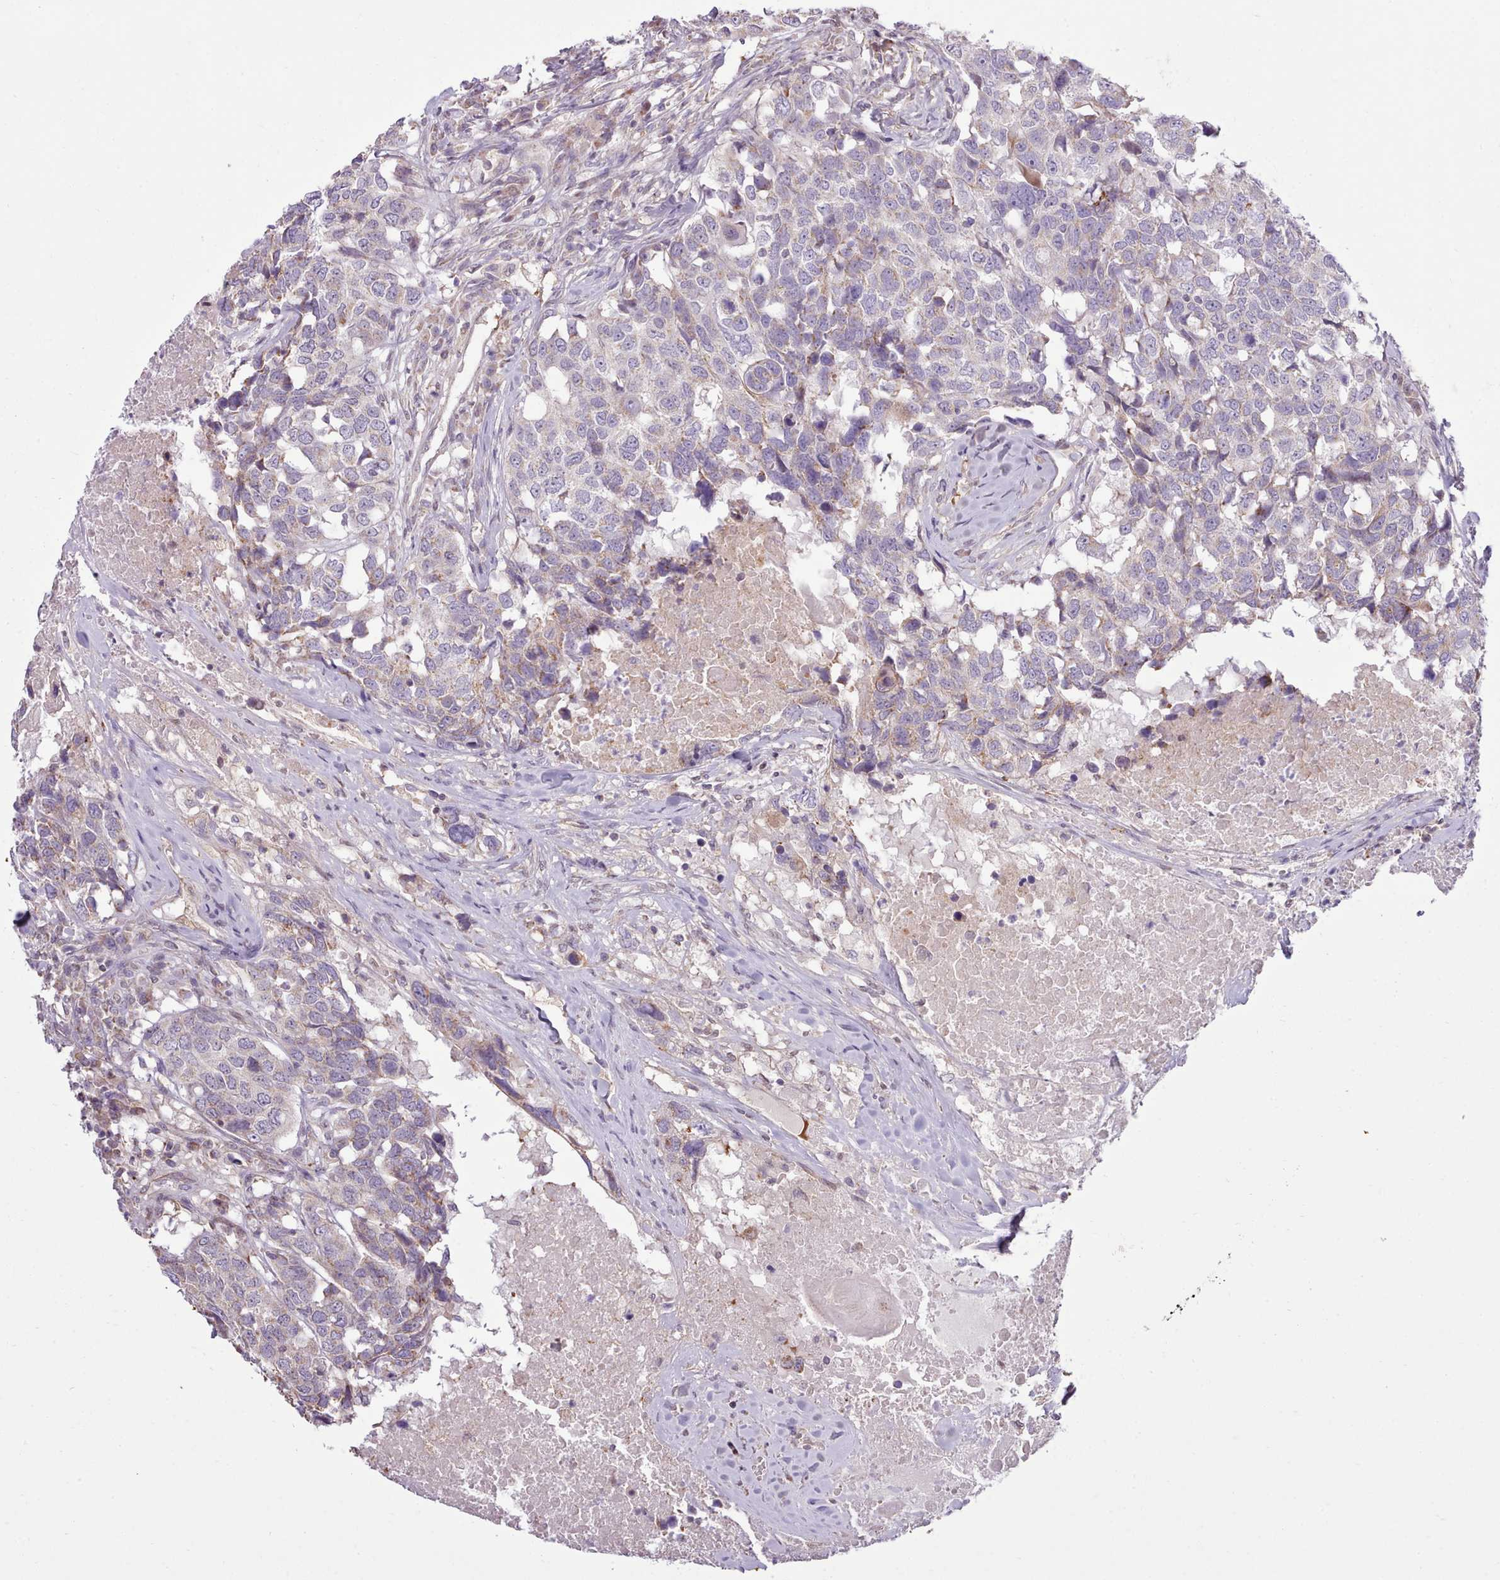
{"staining": {"intensity": "weak", "quantity": "25%-75%", "location": "cytoplasmic/membranous"}, "tissue": "head and neck cancer", "cell_type": "Tumor cells", "image_type": "cancer", "snomed": [{"axis": "morphology", "description": "Squamous cell carcinoma, NOS"}, {"axis": "topography", "description": "Head-Neck"}], "caption": "Immunohistochemistry histopathology image of head and neck squamous cell carcinoma stained for a protein (brown), which reveals low levels of weak cytoplasmic/membranous staining in approximately 25%-75% of tumor cells.", "gene": "ARL2BP", "patient": {"sex": "male", "age": 66}}